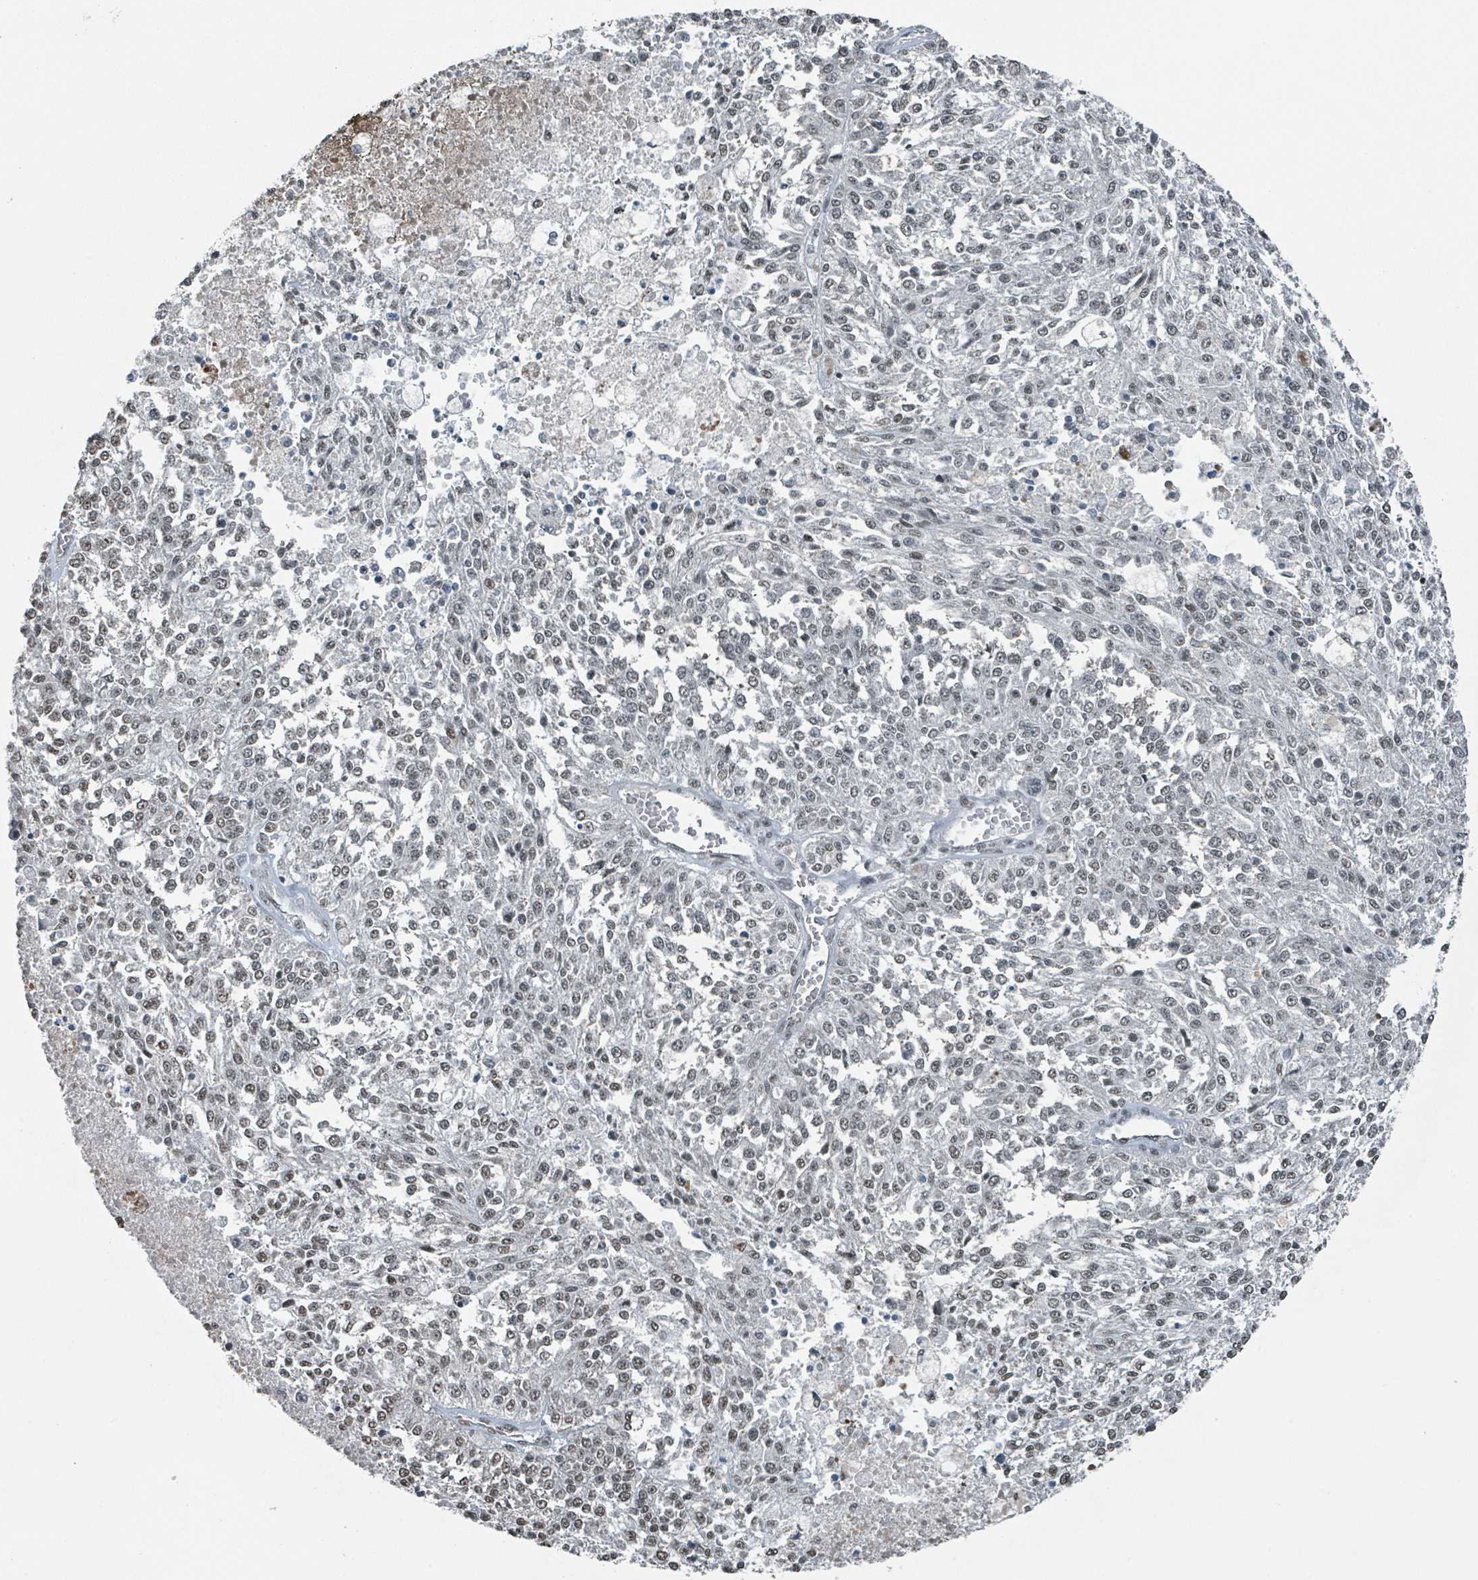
{"staining": {"intensity": "moderate", "quantity": ">75%", "location": "nuclear"}, "tissue": "melanoma", "cell_type": "Tumor cells", "image_type": "cancer", "snomed": [{"axis": "morphology", "description": "Malignant melanoma, NOS"}, {"axis": "topography", "description": "Skin"}], "caption": "Immunohistochemical staining of melanoma shows moderate nuclear protein positivity in approximately >75% of tumor cells.", "gene": "PHIP", "patient": {"sex": "female", "age": 64}}